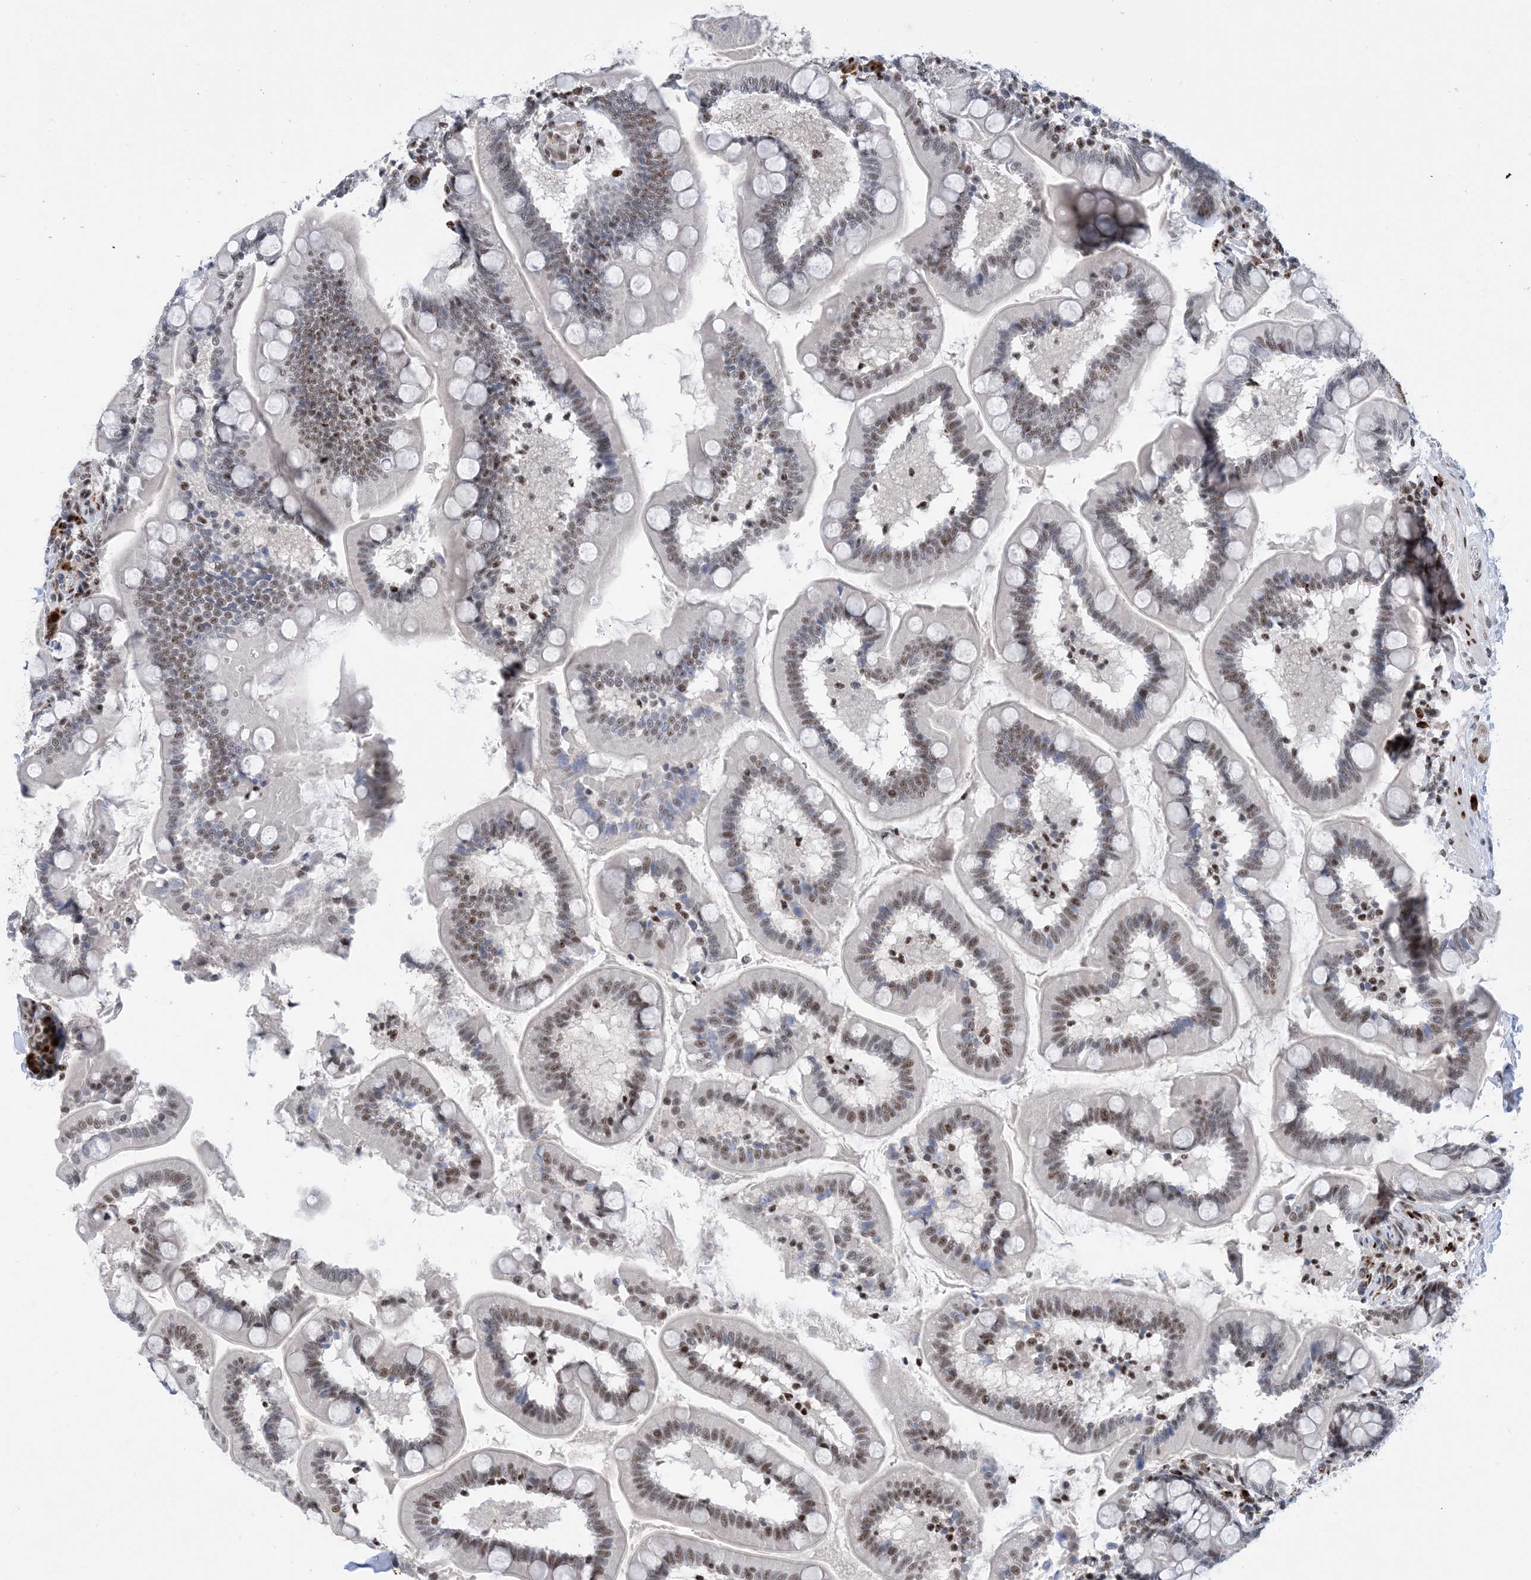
{"staining": {"intensity": "moderate", "quantity": "25%-75%", "location": "nuclear"}, "tissue": "small intestine", "cell_type": "Glandular cells", "image_type": "normal", "snomed": [{"axis": "morphology", "description": "Normal tissue, NOS"}, {"axis": "topography", "description": "Small intestine"}], "caption": "Immunohistochemistry staining of normal small intestine, which exhibits medium levels of moderate nuclear staining in about 25%-75% of glandular cells indicating moderate nuclear protein expression. The staining was performed using DAB (brown) for protein detection and nuclei were counterstained in hematoxylin (blue).", "gene": "TSPYL1", "patient": {"sex": "female", "age": 64}}